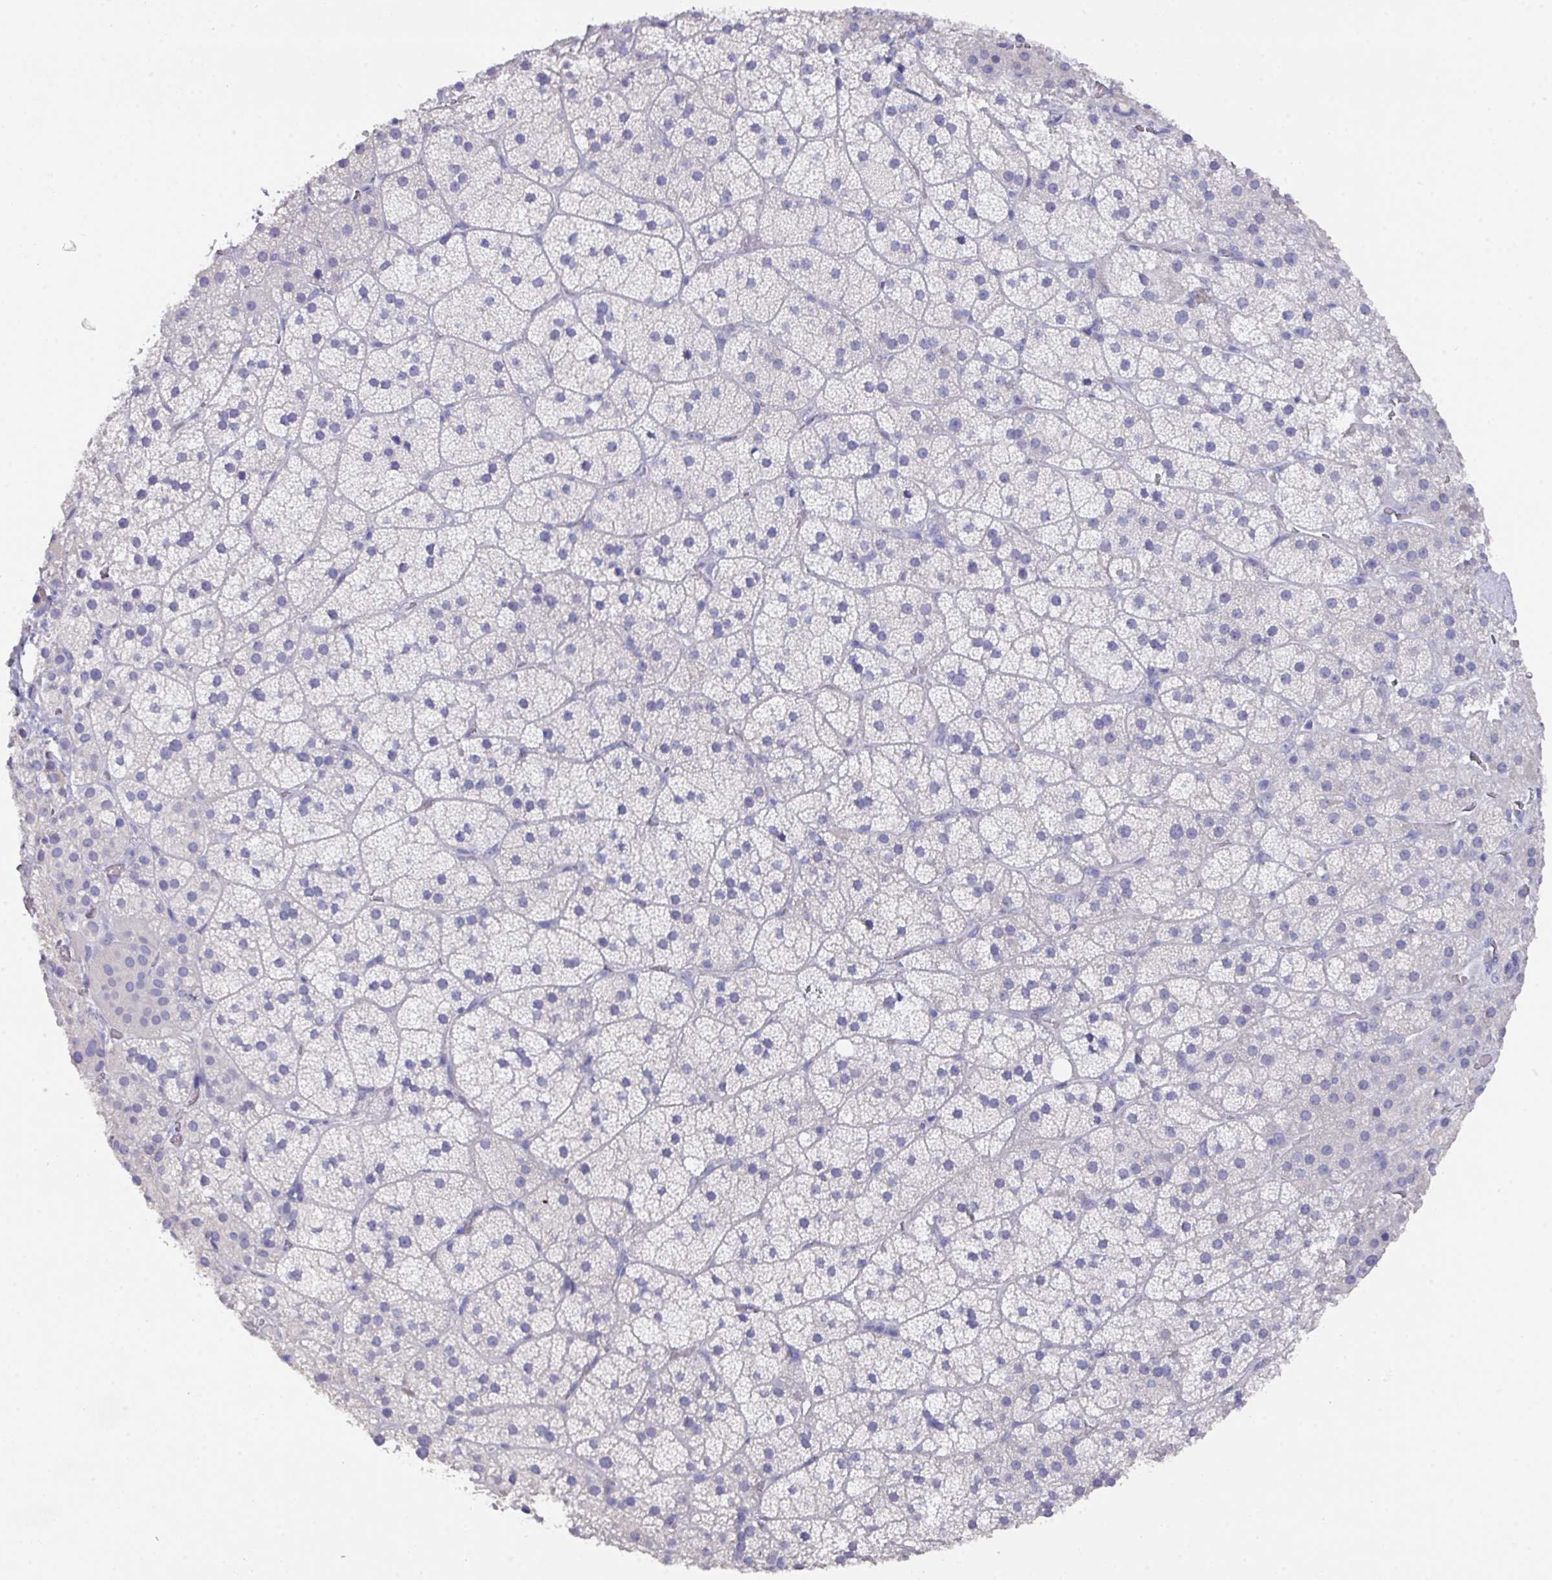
{"staining": {"intensity": "negative", "quantity": "none", "location": "none"}, "tissue": "adrenal gland", "cell_type": "Glandular cells", "image_type": "normal", "snomed": [{"axis": "morphology", "description": "Normal tissue, NOS"}, {"axis": "topography", "description": "Adrenal gland"}], "caption": "Protein analysis of normal adrenal gland displays no significant expression in glandular cells.", "gene": "DAZ1", "patient": {"sex": "male", "age": 57}}